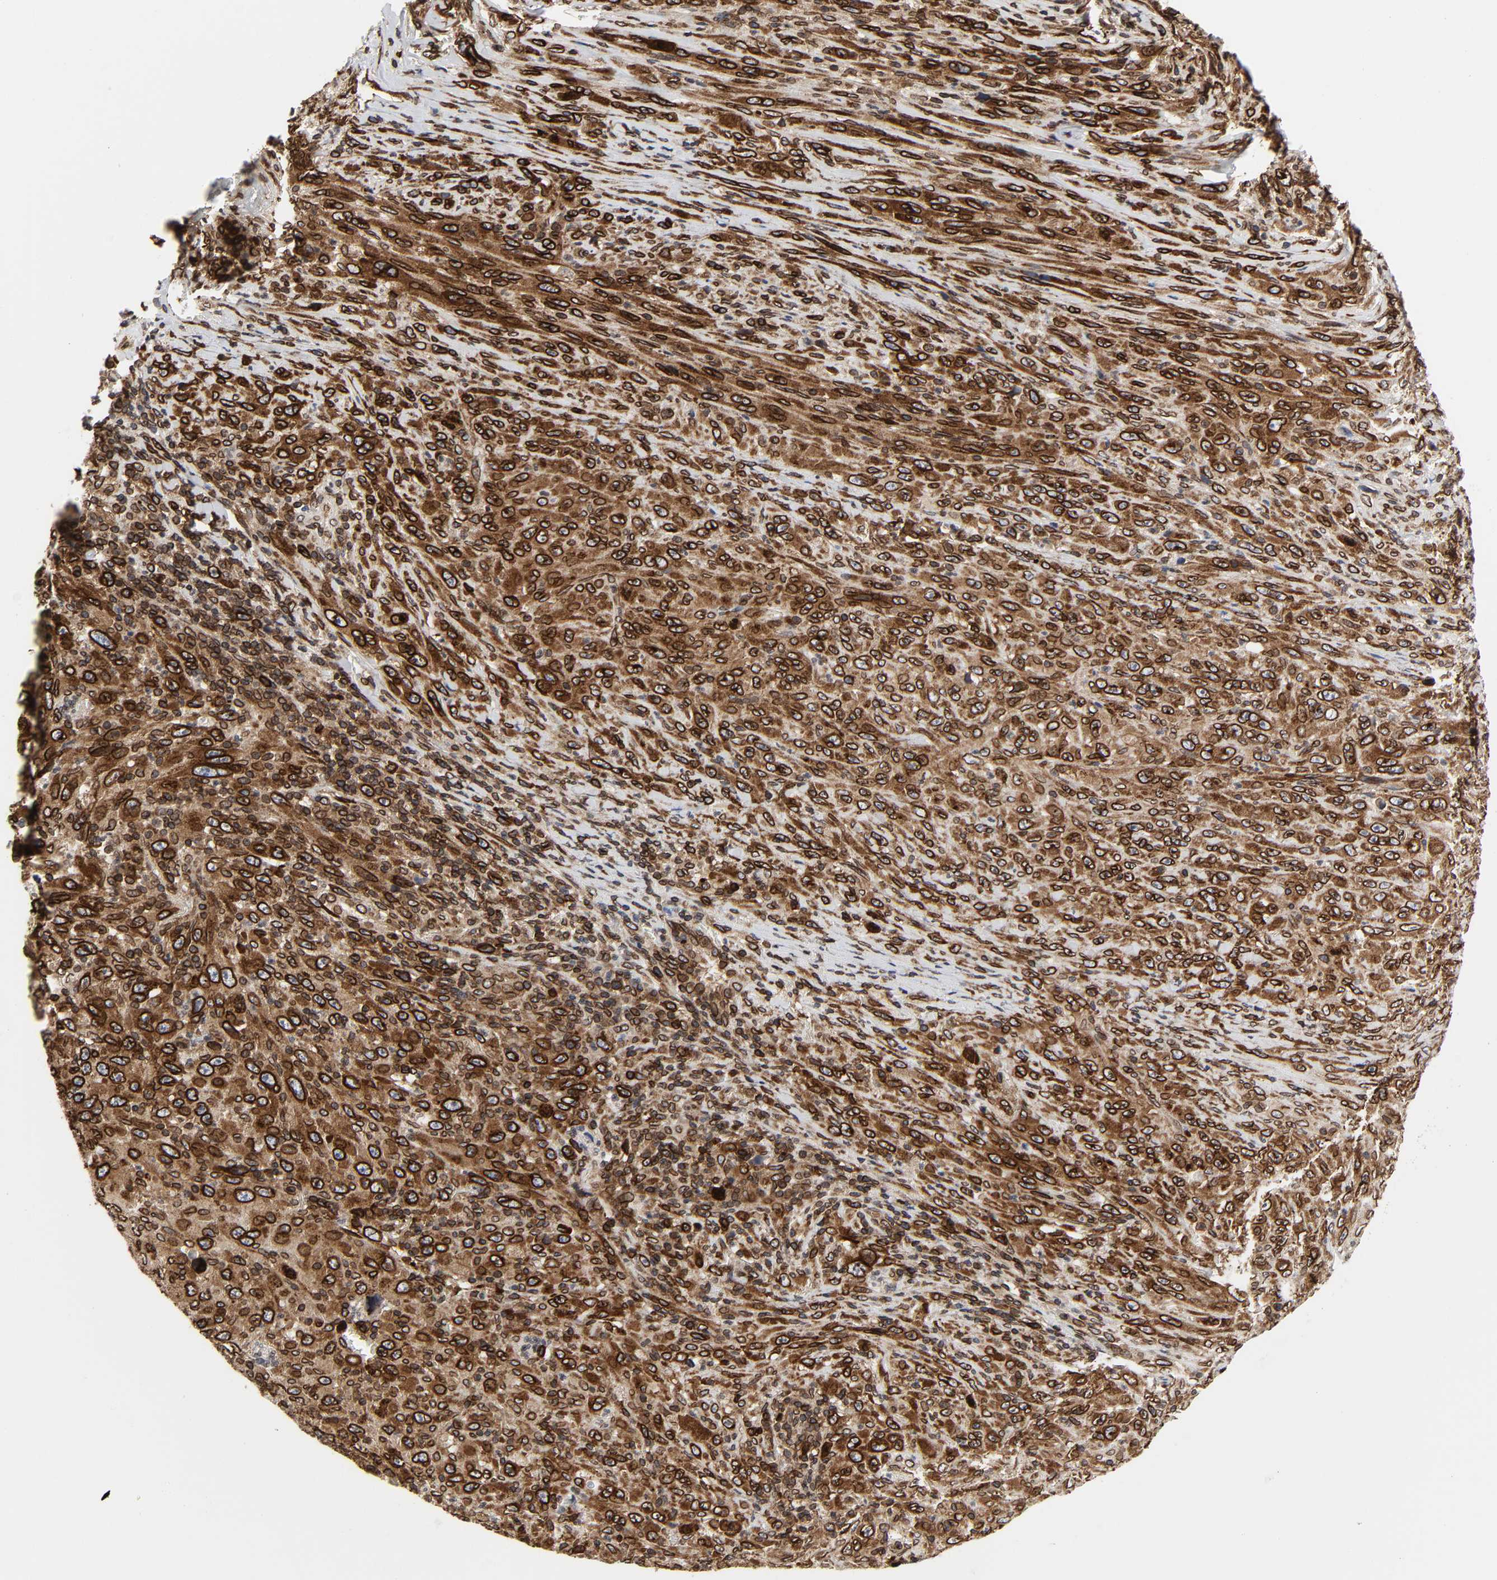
{"staining": {"intensity": "strong", "quantity": ">75%", "location": "cytoplasmic/membranous,nuclear"}, "tissue": "melanoma", "cell_type": "Tumor cells", "image_type": "cancer", "snomed": [{"axis": "morphology", "description": "Malignant melanoma, Metastatic site"}, {"axis": "topography", "description": "Skin"}], "caption": "An image showing strong cytoplasmic/membranous and nuclear expression in about >75% of tumor cells in malignant melanoma (metastatic site), as visualized by brown immunohistochemical staining.", "gene": "RANGAP1", "patient": {"sex": "female", "age": 56}}